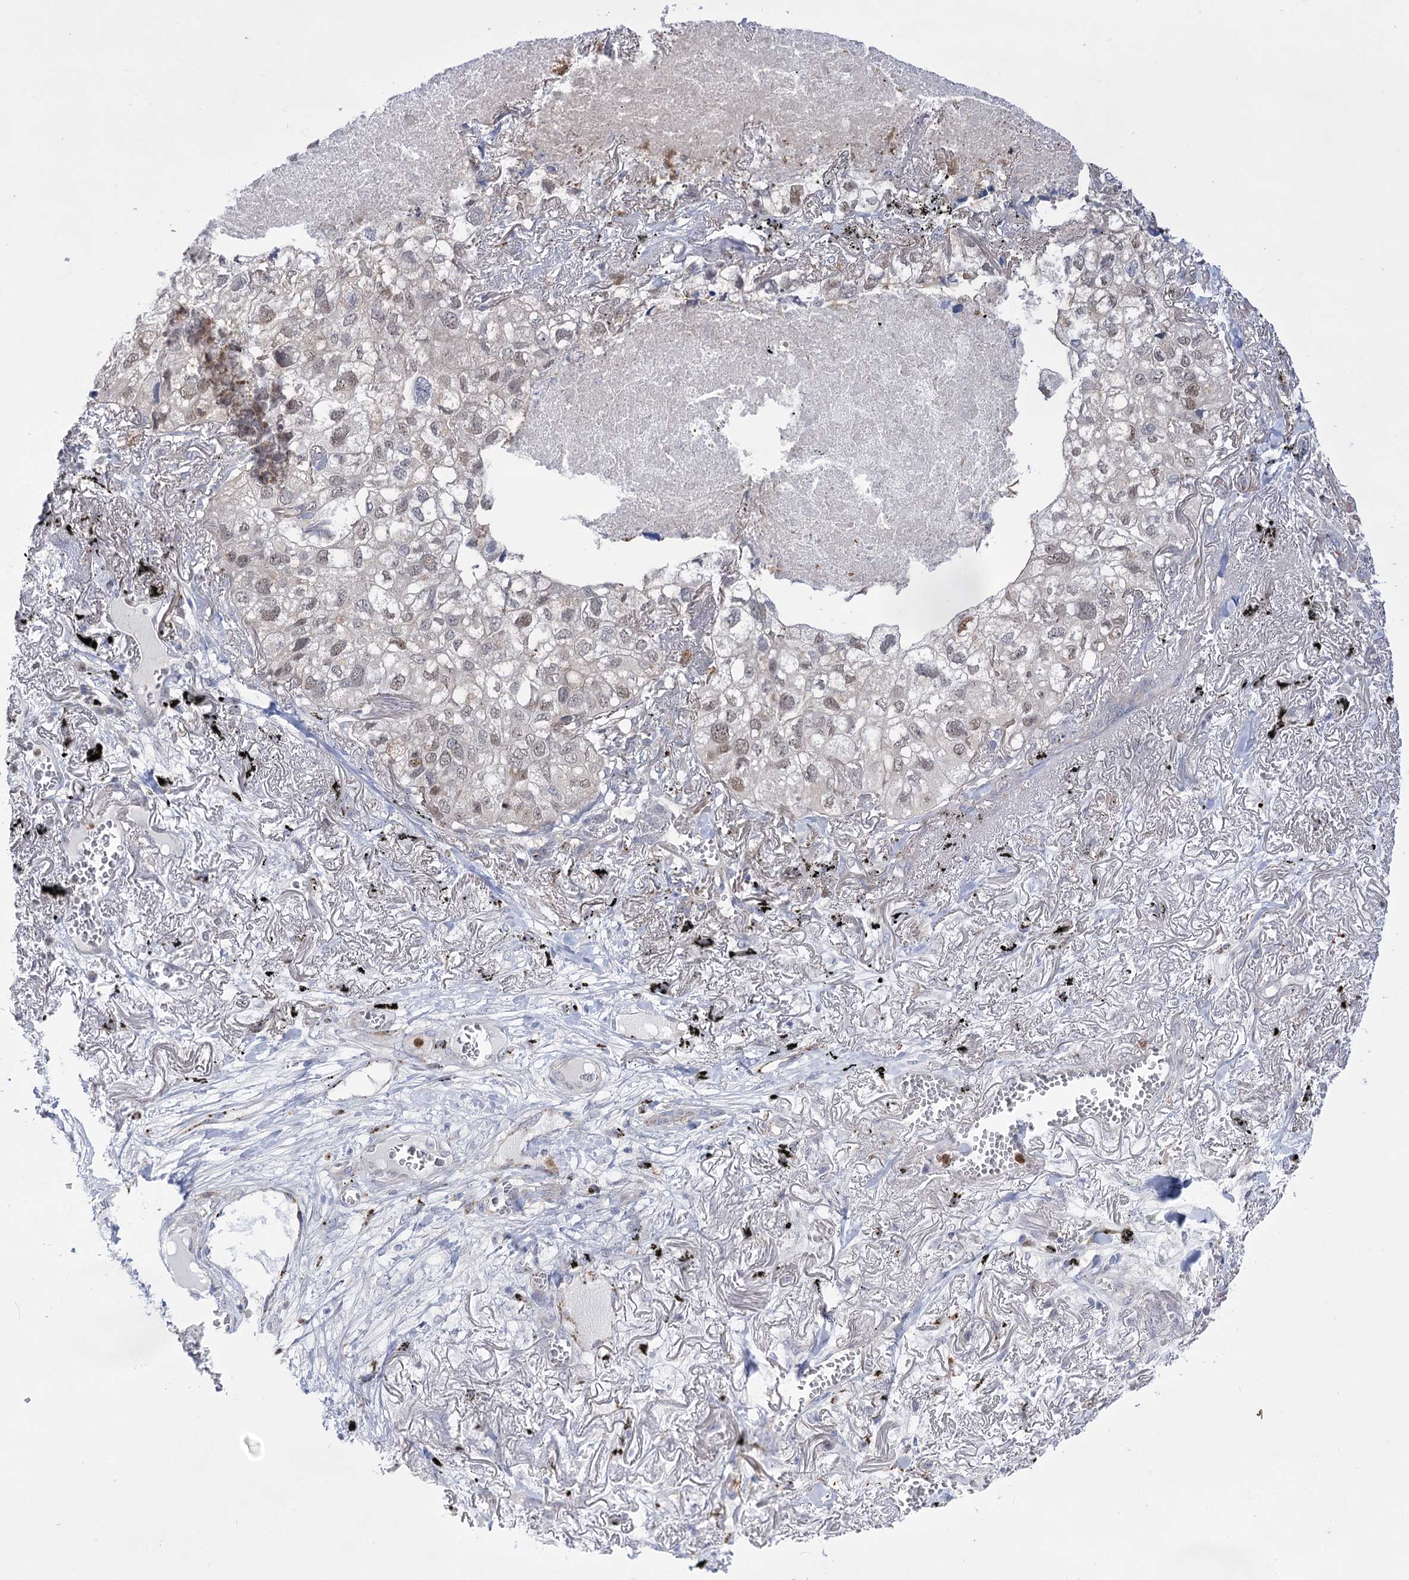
{"staining": {"intensity": "moderate", "quantity": "25%-75%", "location": "nuclear"}, "tissue": "lung cancer", "cell_type": "Tumor cells", "image_type": "cancer", "snomed": [{"axis": "morphology", "description": "Adenocarcinoma, NOS"}, {"axis": "topography", "description": "Lung"}], "caption": "Tumor cells display moderate nuclear expression in about 25%-75% of cells in lung cancer.", "gene": "SIAE", "patient": {"sex": "male", "age": 65}}